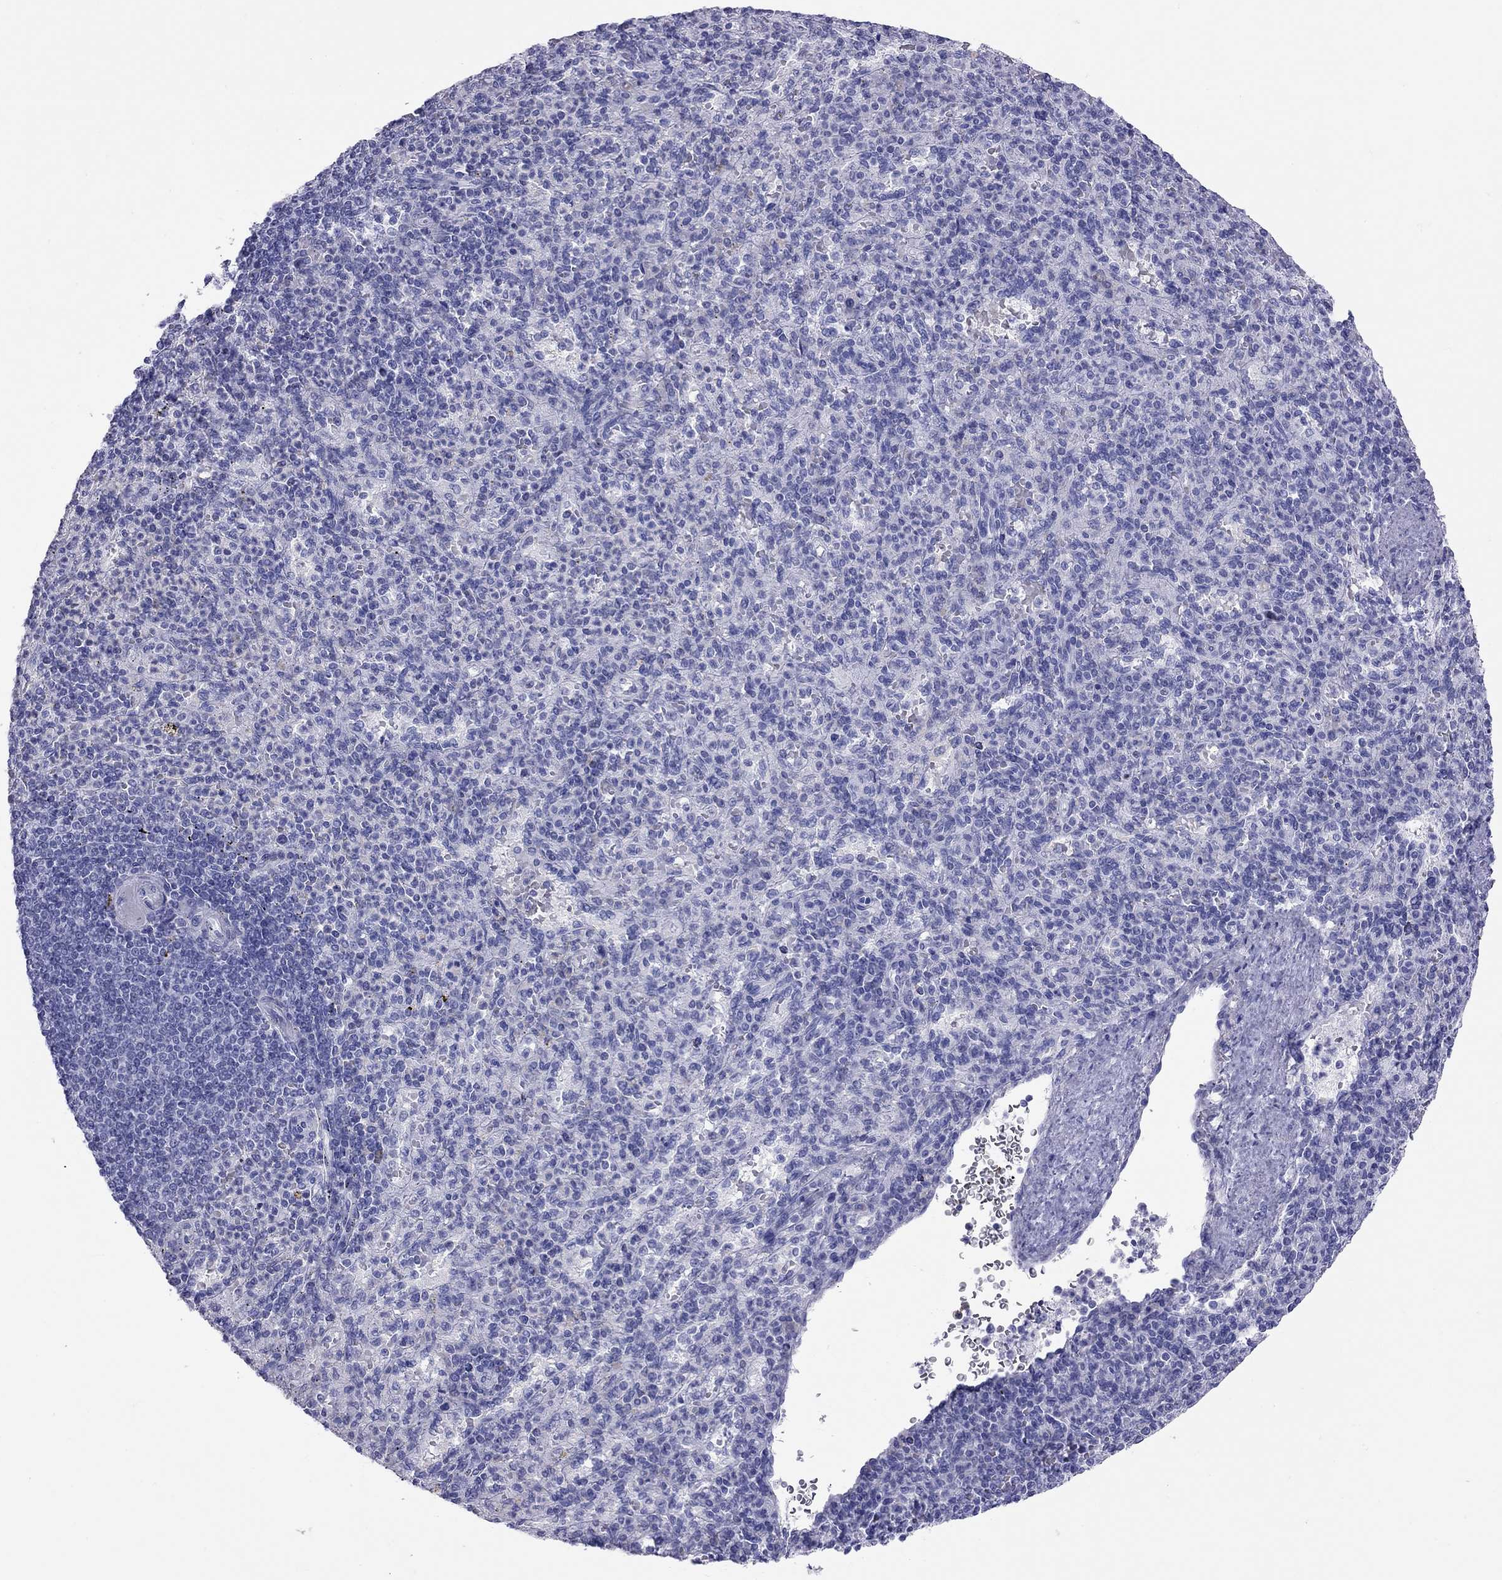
{"staining": {"intensity": "negative", "quantity": "none", "location": "none"}, "tissue": "spleen", "cell_type": "Cells in red pulp", "image_type": "normal", "snomed": [{"axis": "morphology", "description": "Normal tissue, NOS"}, {"axis": "topography", "description": "Spleen"}], "caption": "Cells in red pulp show no significant protein staining in unremarkable spleen. The staining was performed using DAB (3,3'-diaminobenzidine) to visualize the protein expression in brown, while the nuclei were stained in blue with hematoxylin (Magnification: 20x).", "gene": "STAG3", "patient": {"sex": "female", "age": 74}}